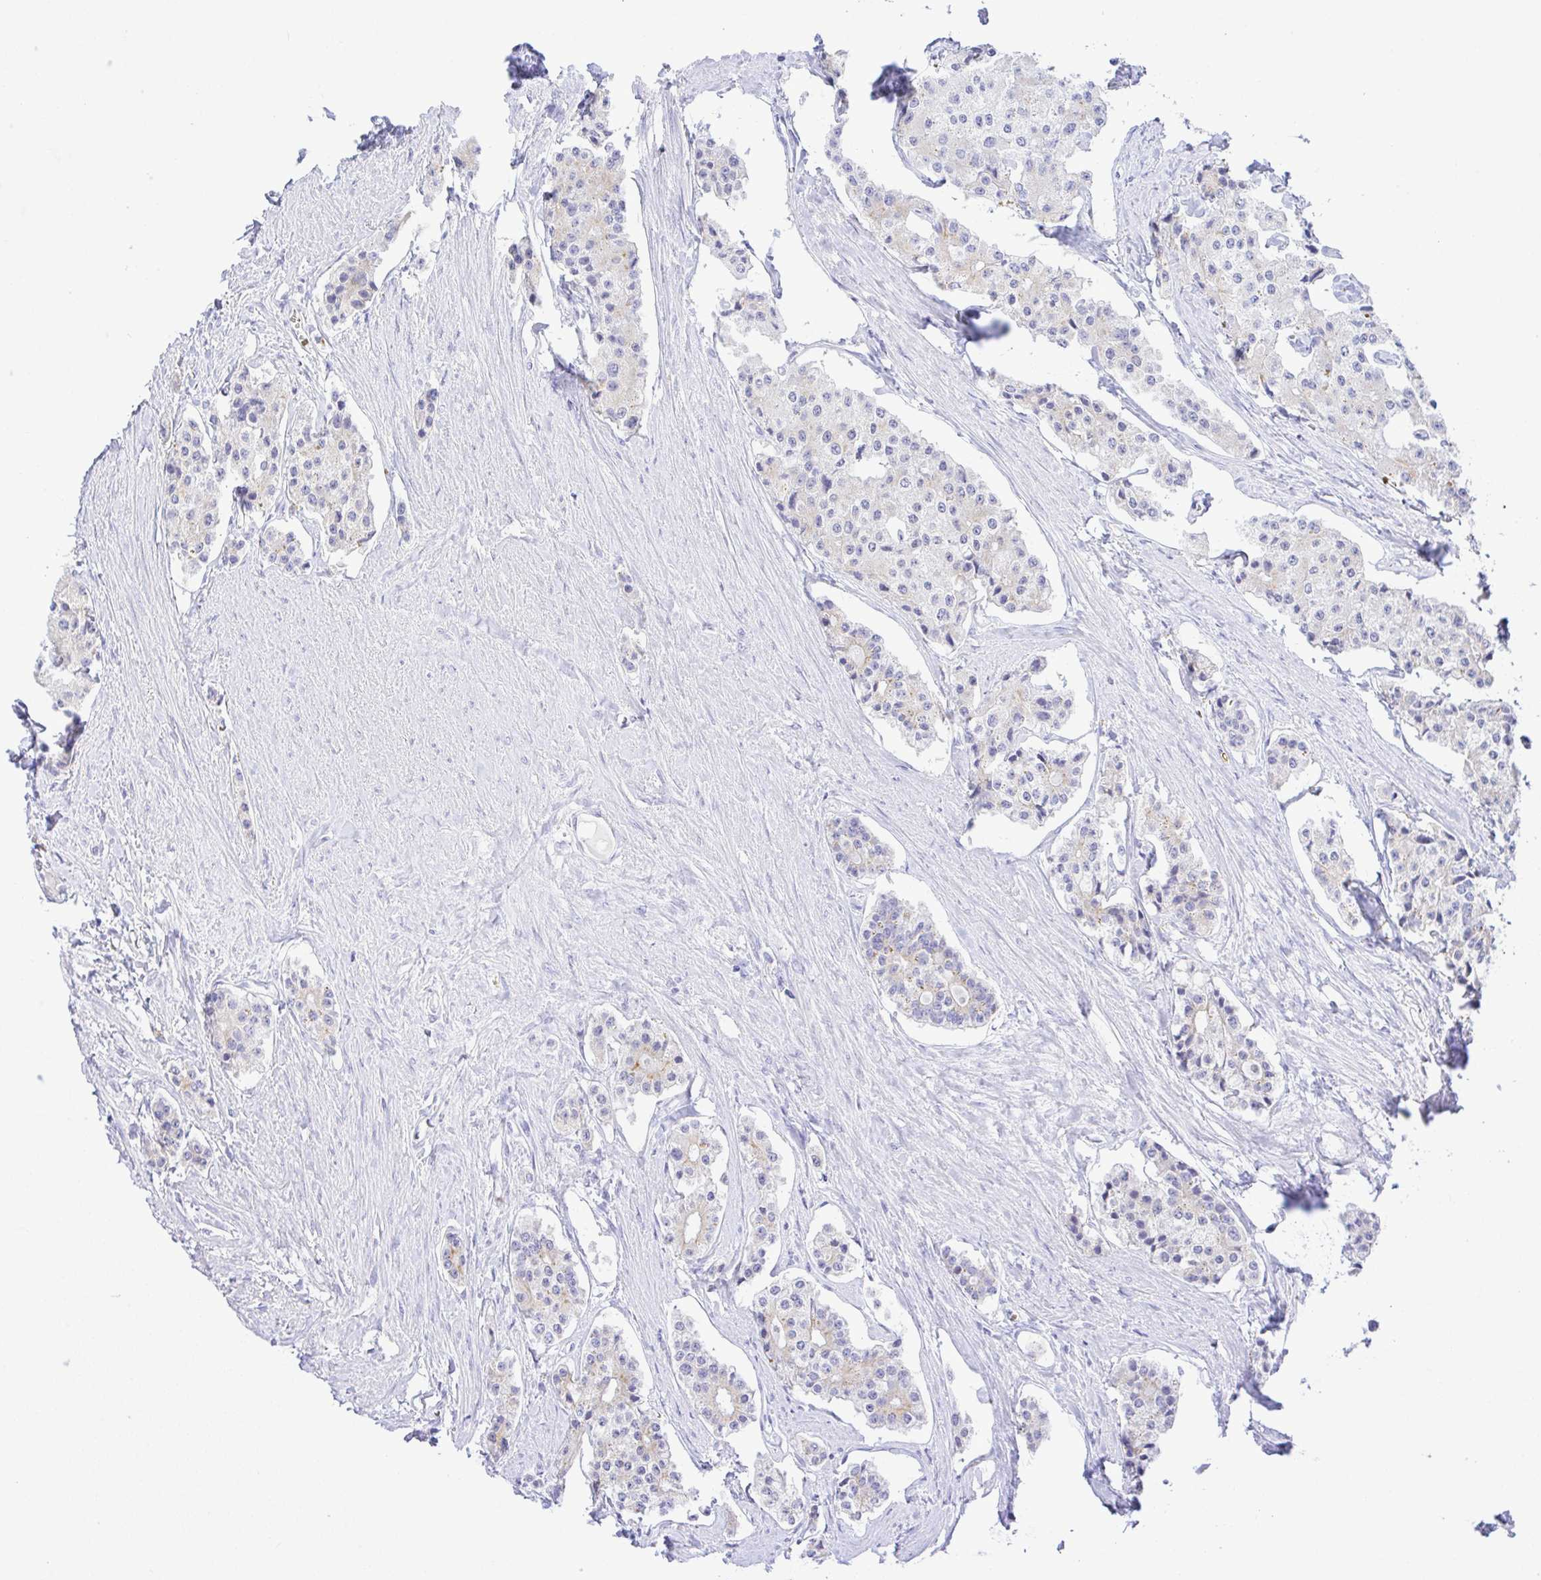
{"staining": {"intensity": "negative", "quantity": "none", "location": "none"}, "tissue": "carcinoid", "cell_type": "Tumor cells", "image_type": "cancer", "snomed": [{"axis": "morphology", "description": "Carcinoid, malignant, NOS"}, {"axis": "topography", "description": "Small intestine"}], "caption": "The histopathology image displays no staining of tumor cells in carcinoid (malignant). (Stains: DAB IHC with hematoxylin counter stain, Microscopy: brightfield microscopy at high magnification).", "gene": "ZNF221", "patient": {"sex": "female", "age": 65}}